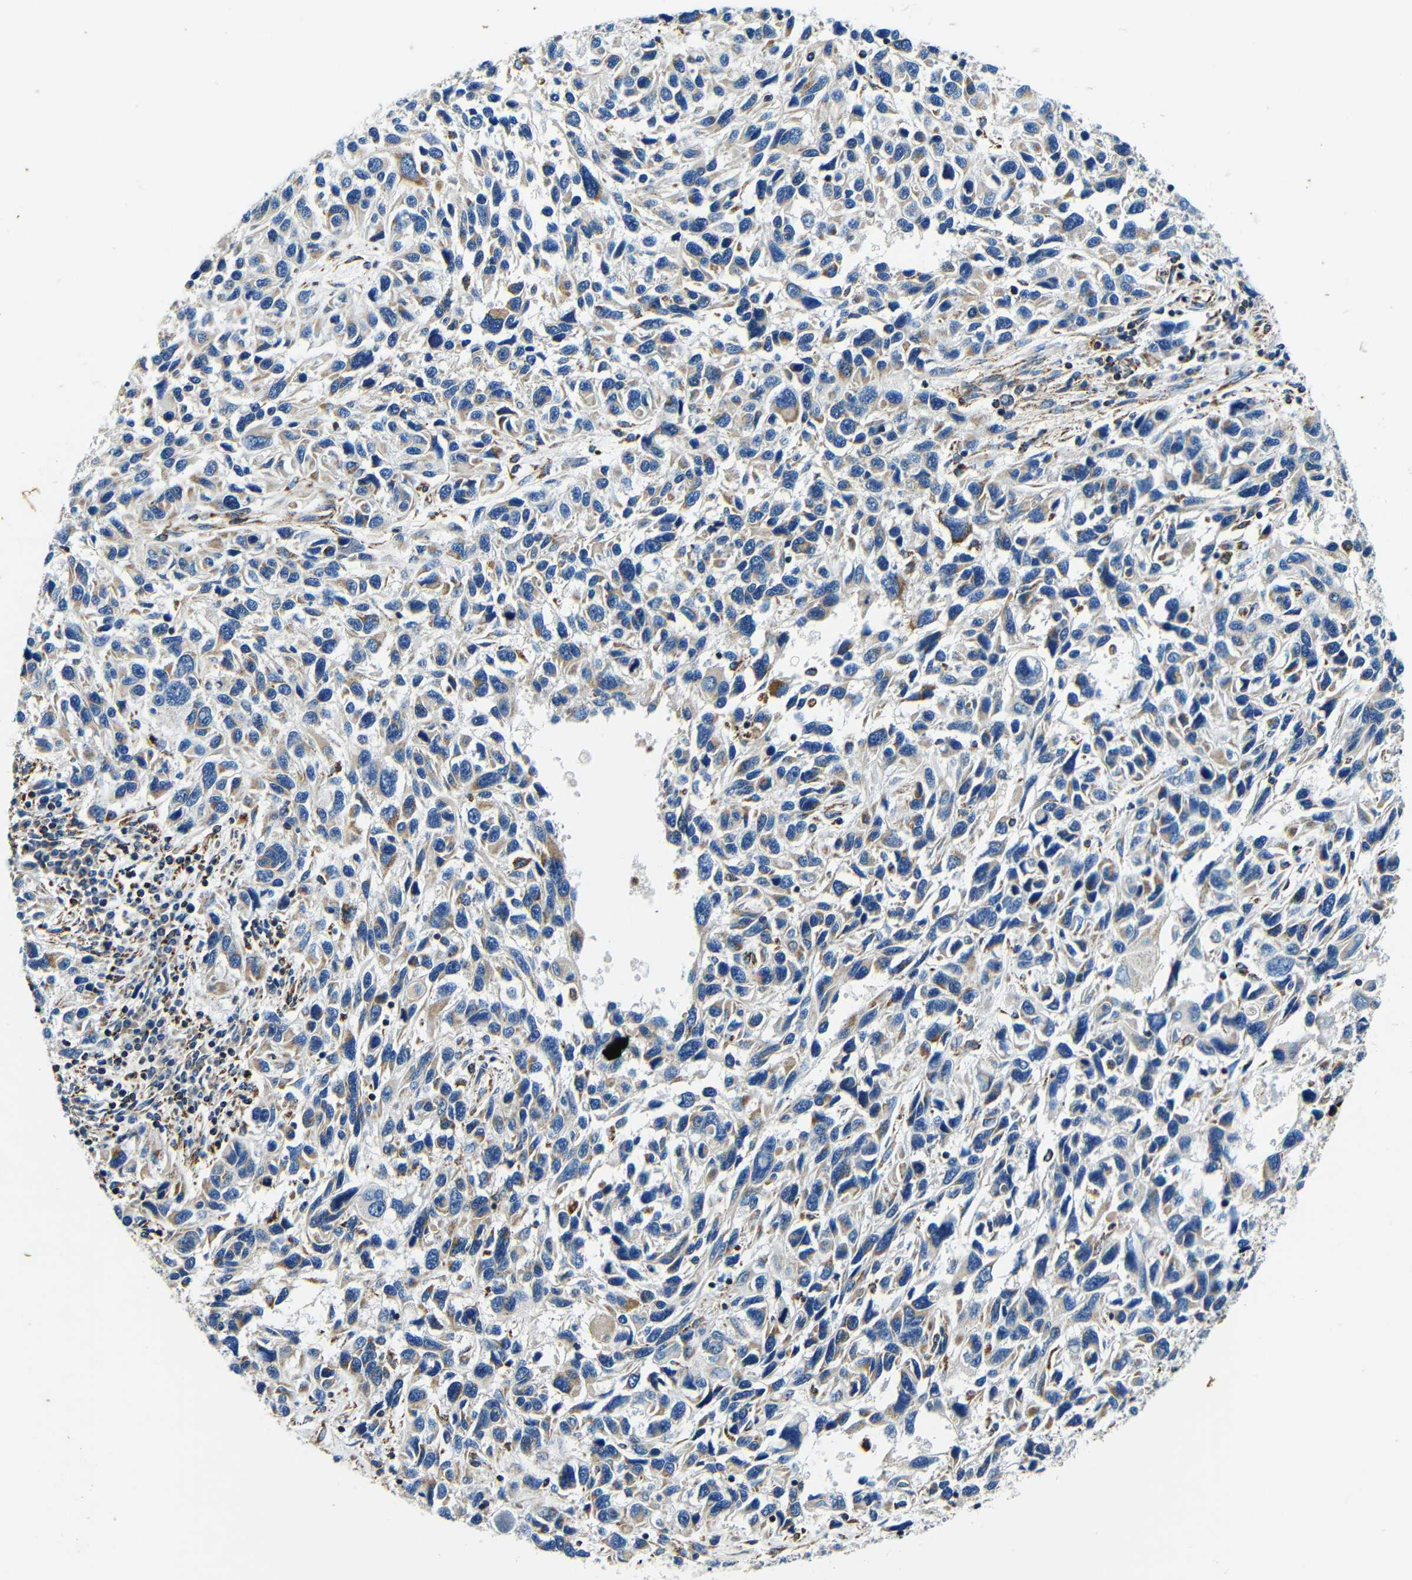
{"staining": {"intensity": "weak", "quantity": "25%-75%", "location": "cytoplasmic/membranous"}, "tissue": "melanoma", "cell_type": "Tumor cells", "image_type": "cancer", "snomed": [{"axis": "morphology", "description": "Malignant melanoma, NOS"}, {"axis": "topography", "description": "Skin"}], "caption": "Weak cytoplasmic/membranous positivity is present in approximately 25%-75% of tumor cells in malignant melanoma. (IHC, brightfield microscopy, high magnification).", "gene": "GALNT18", "patient": {"sex": "male", "age": 53}}